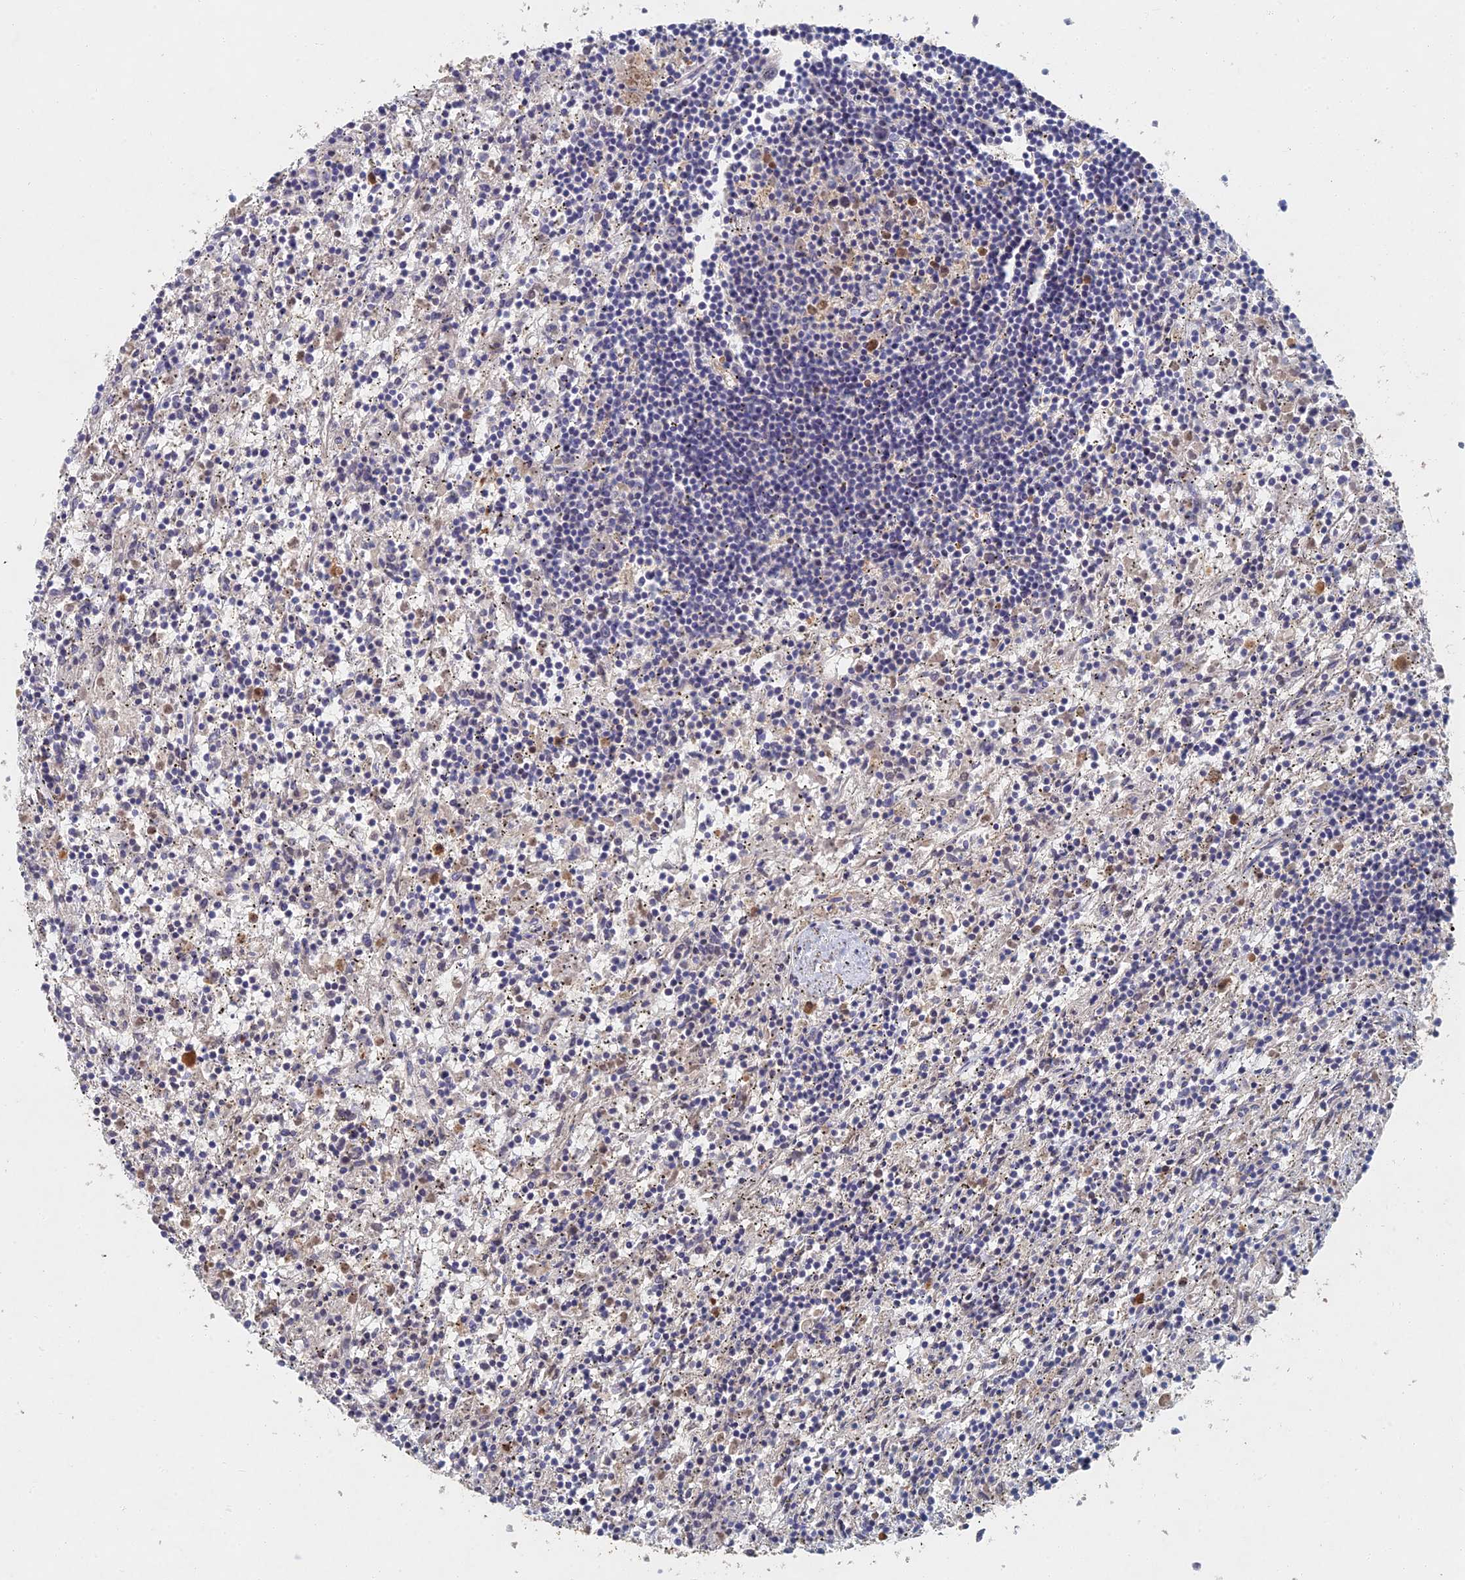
{"staining": {"intensity": "negative", "quantity": "none", "location": "none"}, "tissue": "lymphoma", "cell_type": "Tumor cells", "image_type": "cancer", "snomed": [{"axis": "morphology", "description": "Malignant lymphoma, non-Hodgkin's type, Low grade"}, {"axis": "topography", "description": "Spleen"}], "caption": "DAB (3,3'-diaminobenzidine) immunohistochemical staining of human lymphoma reveals no significant staining in tumor cells. (Brightfield microscopy of DAB immunohistochemistry (IHC) at high magnification).", "gene": "GNA15", "patient": {"sex": "male", "age": 76}}